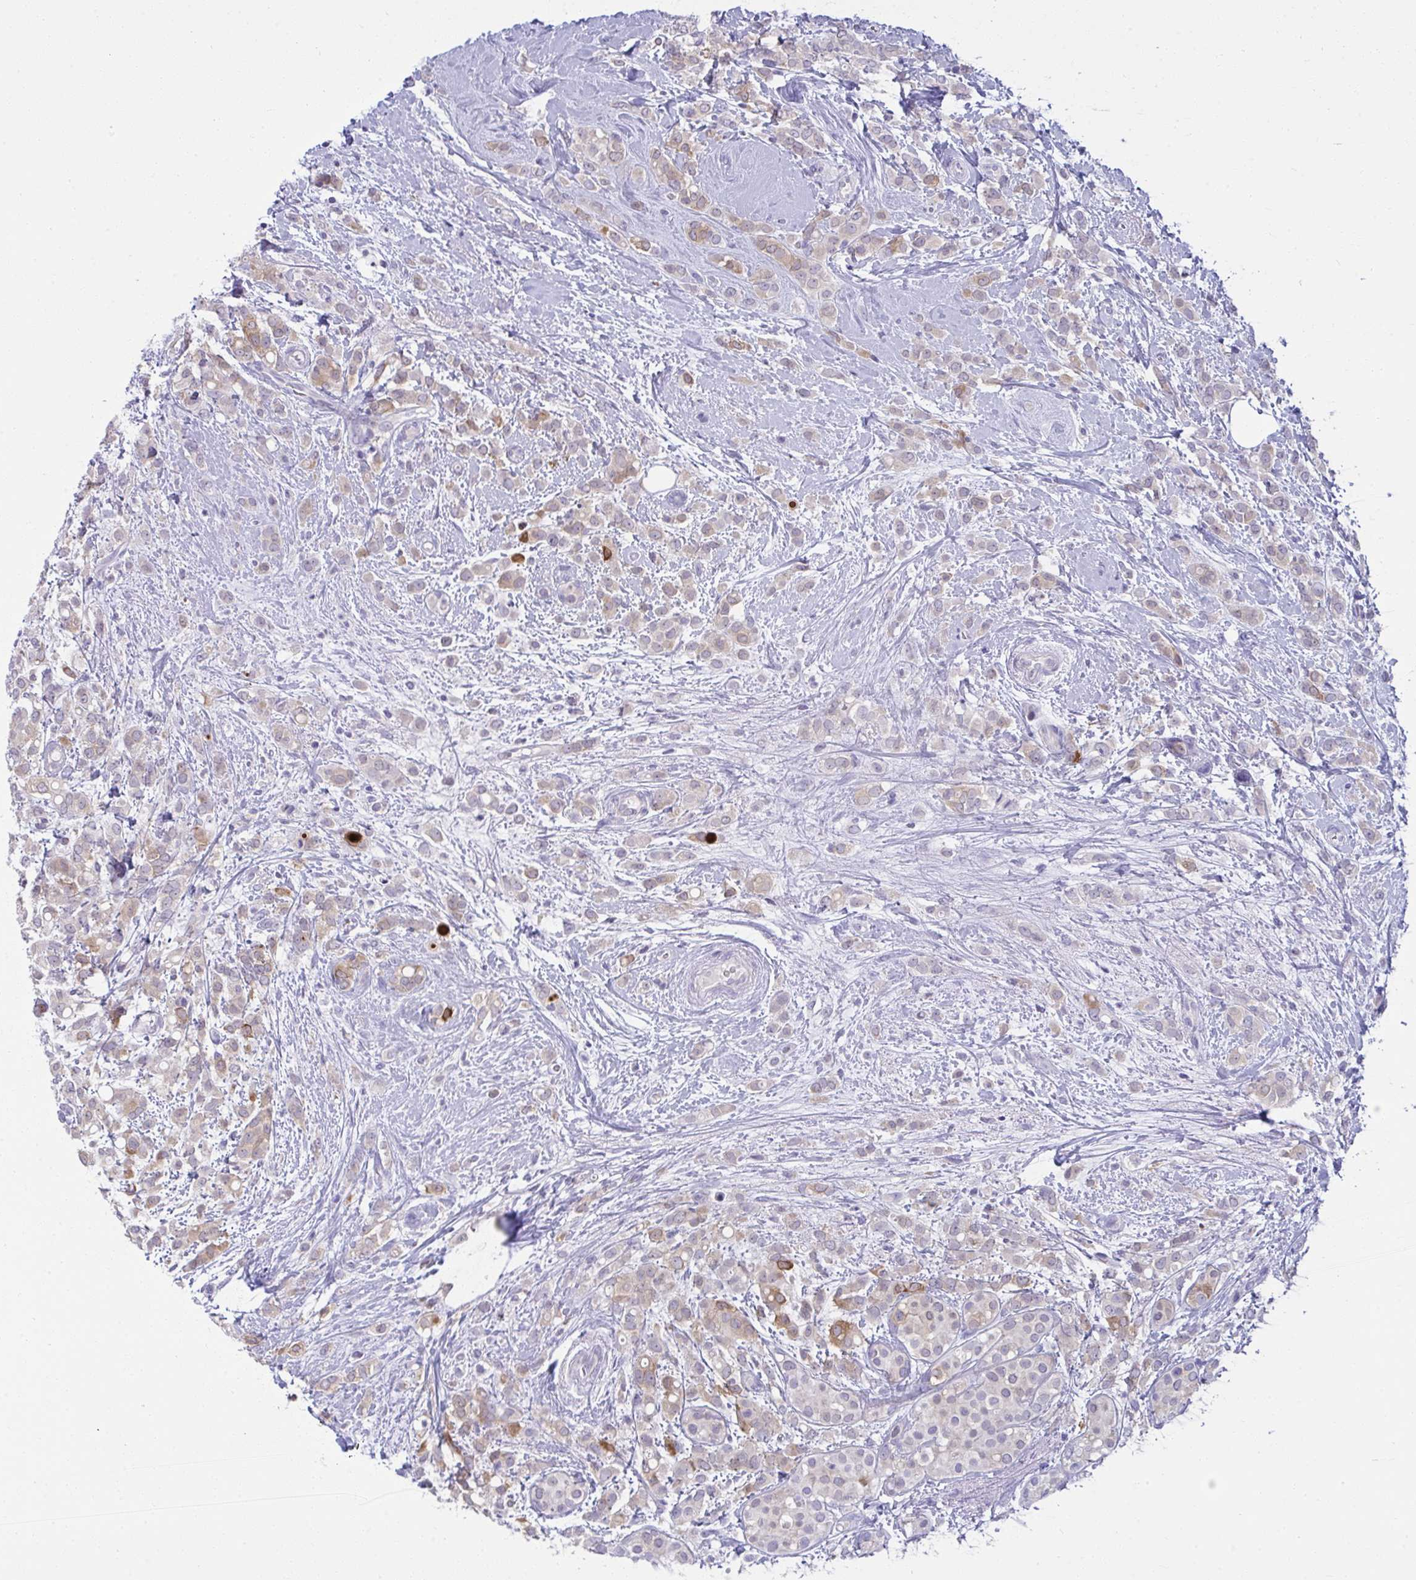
{"staining": {"intensity": "moderate", "quantity": "<25%", "location": "cytoplasmic/membranous"}, "tissue": "breast cancer", "cell_type": "Tumor cells", "image_type": "cancer", "snomed": [{"axis": "morphology", "description": "Lobular carcinoma"}, {"axis": "topography", "description": "Breast"}], "caption": "Immunohistochemical staining of human lobular carcinoma (breast) shows low levels of moderate cytoplasmic/membranous protein staining in about <25% of tumor cells.", "gene": "RGPD5", "patient": {"sex": "female", "age": 68}}